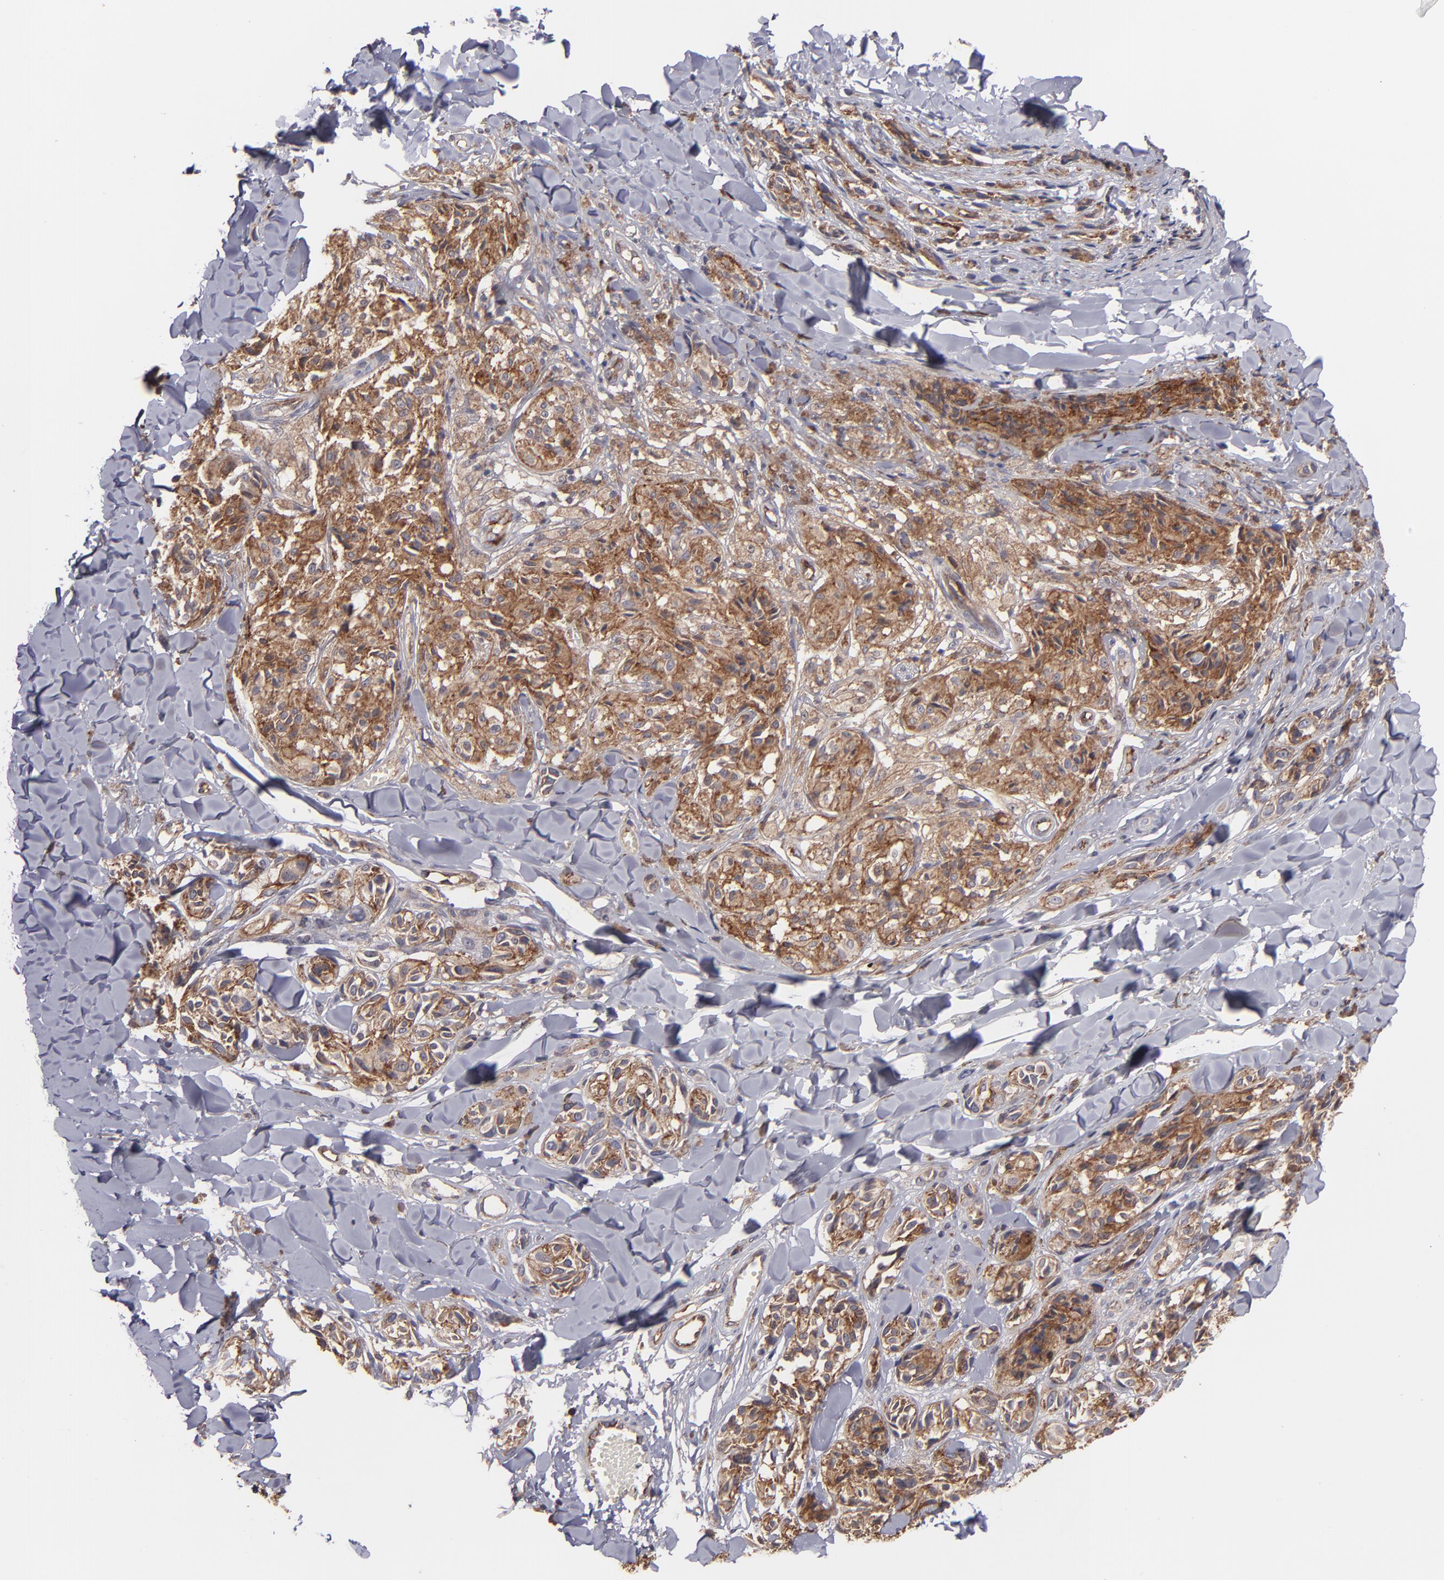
{"staining": {"intensity": "moderate", "quantity": ">75%", "location": "cytoplasmic/membranous"}, "tissue": "melanoma", "cell_type": "Tumor cells", "image_type": "cancer", "snomed": [{"axis": "morphology", "description": "Malignant melanoma, Metastatic site"}, {"axis": "topography", "description": "Skin"}], "caption": "Protein expression analysis of human melanoma reveals moderate cytoplasmic/membranous expression in about >75% of tumor cells.", "gene": "ICAM1", "patient": {"sex": "female", "age": 66}}